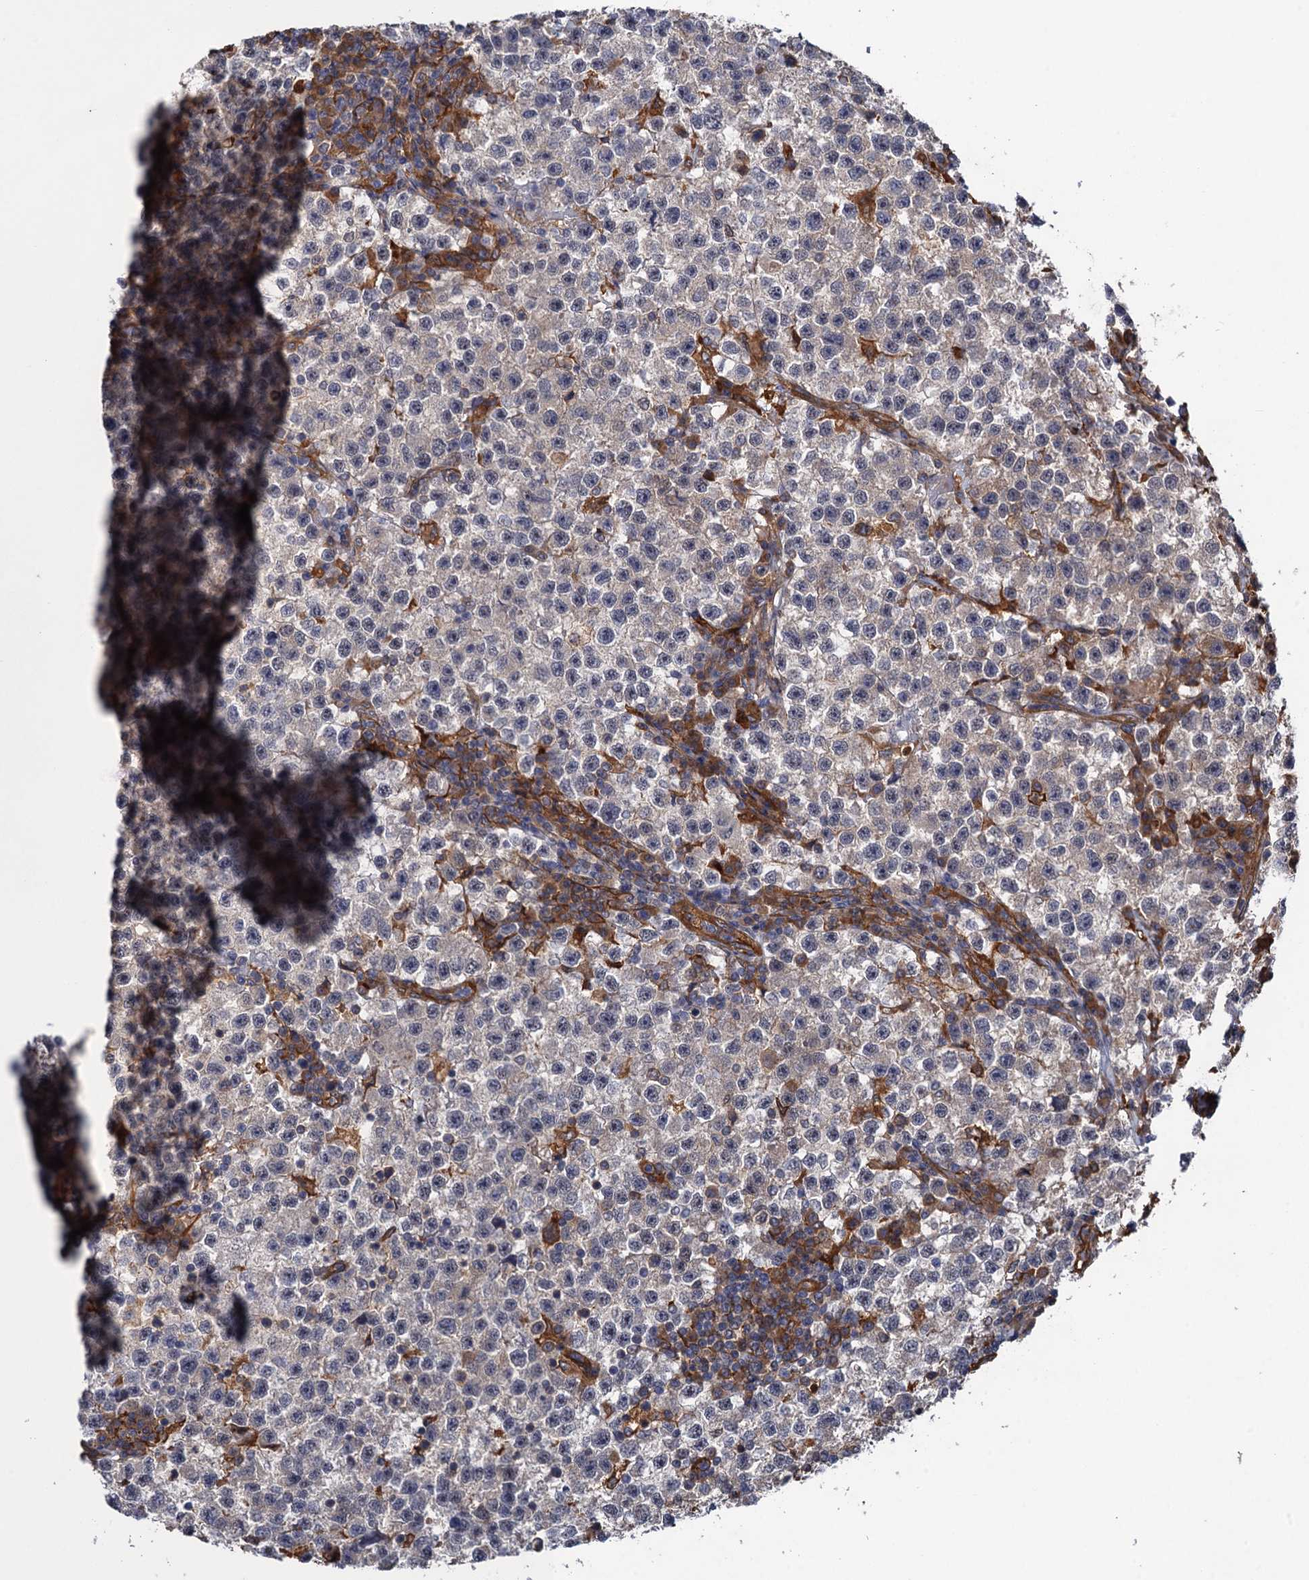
{"staining": {"intensity": "negative", "quantity": "none", "location": "none"}, "tissue": "testis cancer", "cell_type": "Tumor cells", "image_type": "cancer", "snomed": [{"axis": "morphology", "description": "Seminoma, NOS"}, {"axis": "topography", "description": "Testis"}], "caption": "Seminoma (testis) was stained to show a protein in brown. There is no significant expression in tumor cells.", "gene": "NEK8", "patient": {"sex": "male", "age": 22}}